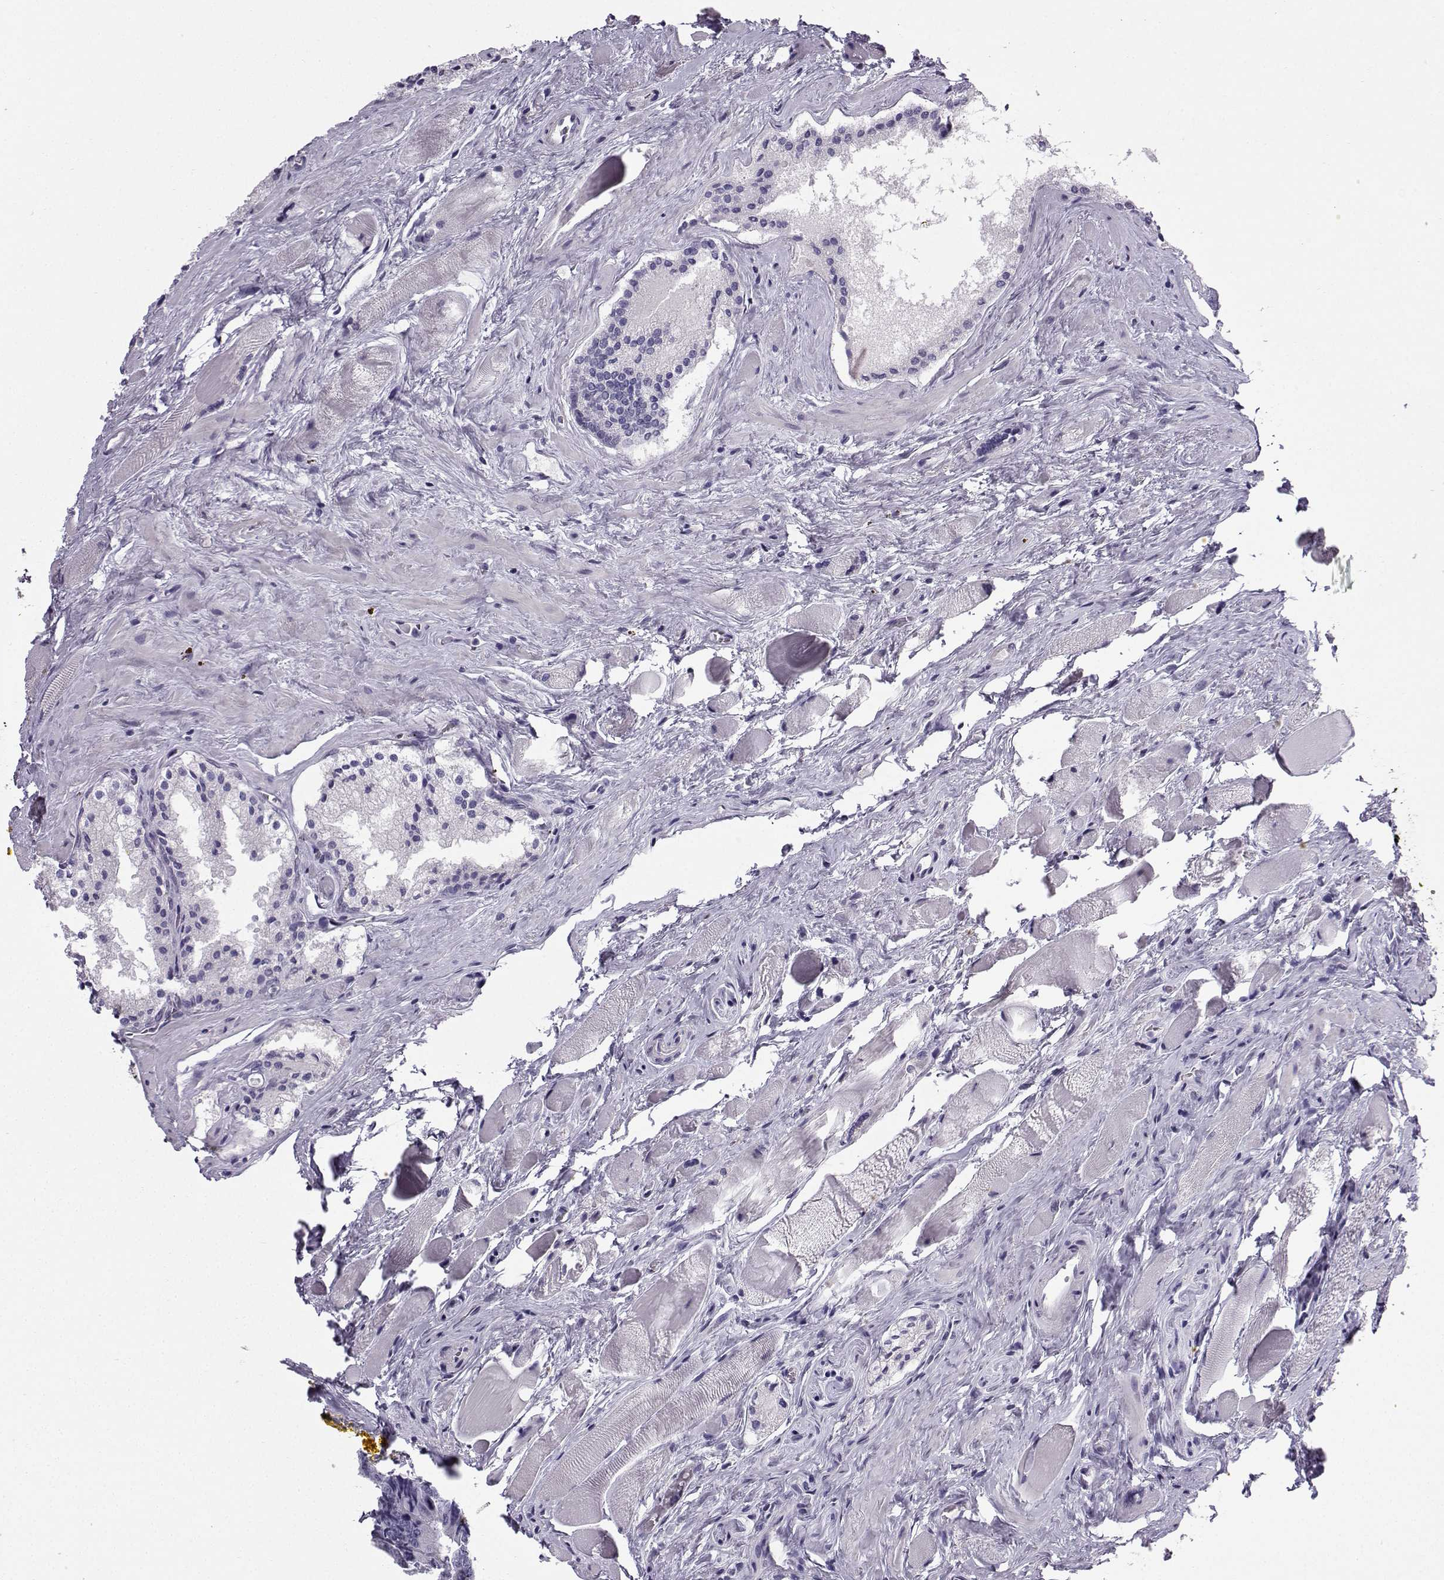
{"staining": {"intensity": "negative", "quantity": "none", "location": "none"}, "tissue": "prostate cancer", "cell_type": "Tumor cells", "image_type": "cancer", "snomed": [{"axis": "morphology", "description": "Adenocarcinoma, NOS"}, {"axis": "morphology", "description": "Adenocarcinoma, High grade"}, {"axis": "topography", "description": "Prostate"}], "caption": "Immunohistochemistry (IHC) micrograph of prostate cancer stained for a protein (brown), which shows no expression in tumor cells.", "gene": "ZBTB8B", "patient": {"sex": "male", "age": 62}}